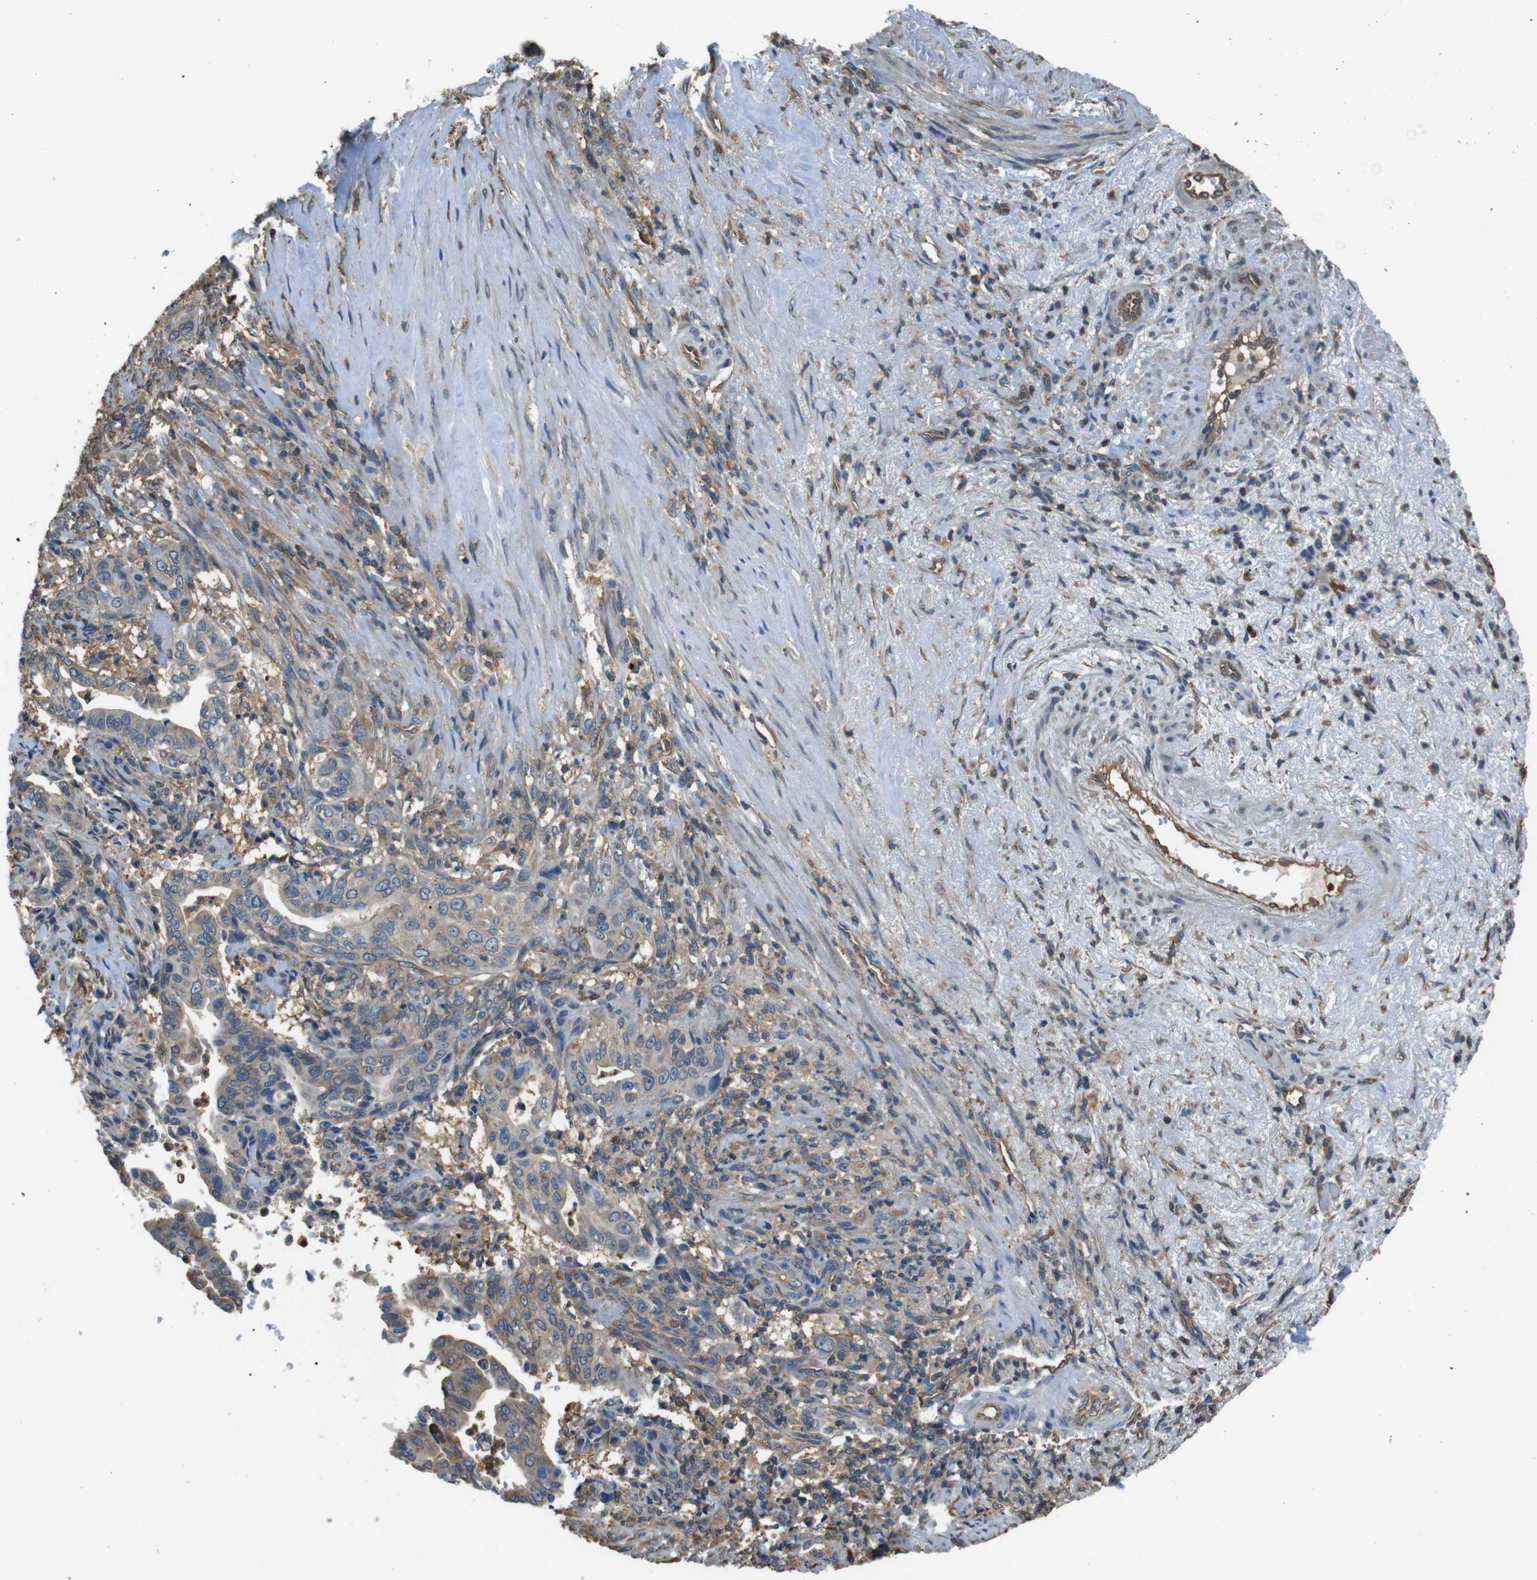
{"staining": {"intensity": "weak", "quantity": "<25%", "location": "cytoplasmic/membranous"}, "tissue": "liver cancer", "cell_type": "Tumor cells", "image_type": "cancer", "snomed": [{"axis": "morphology", "description": "Cholangiocarcinoma"}, {"axis": "topography", "description": "Liver"}], "caption": "Tumor cells are negative for brown protein staining in liver cancer (cholangiocarcinoma).", "gene": "FCAR", "patient": {"sex": "female", "age": 67}}